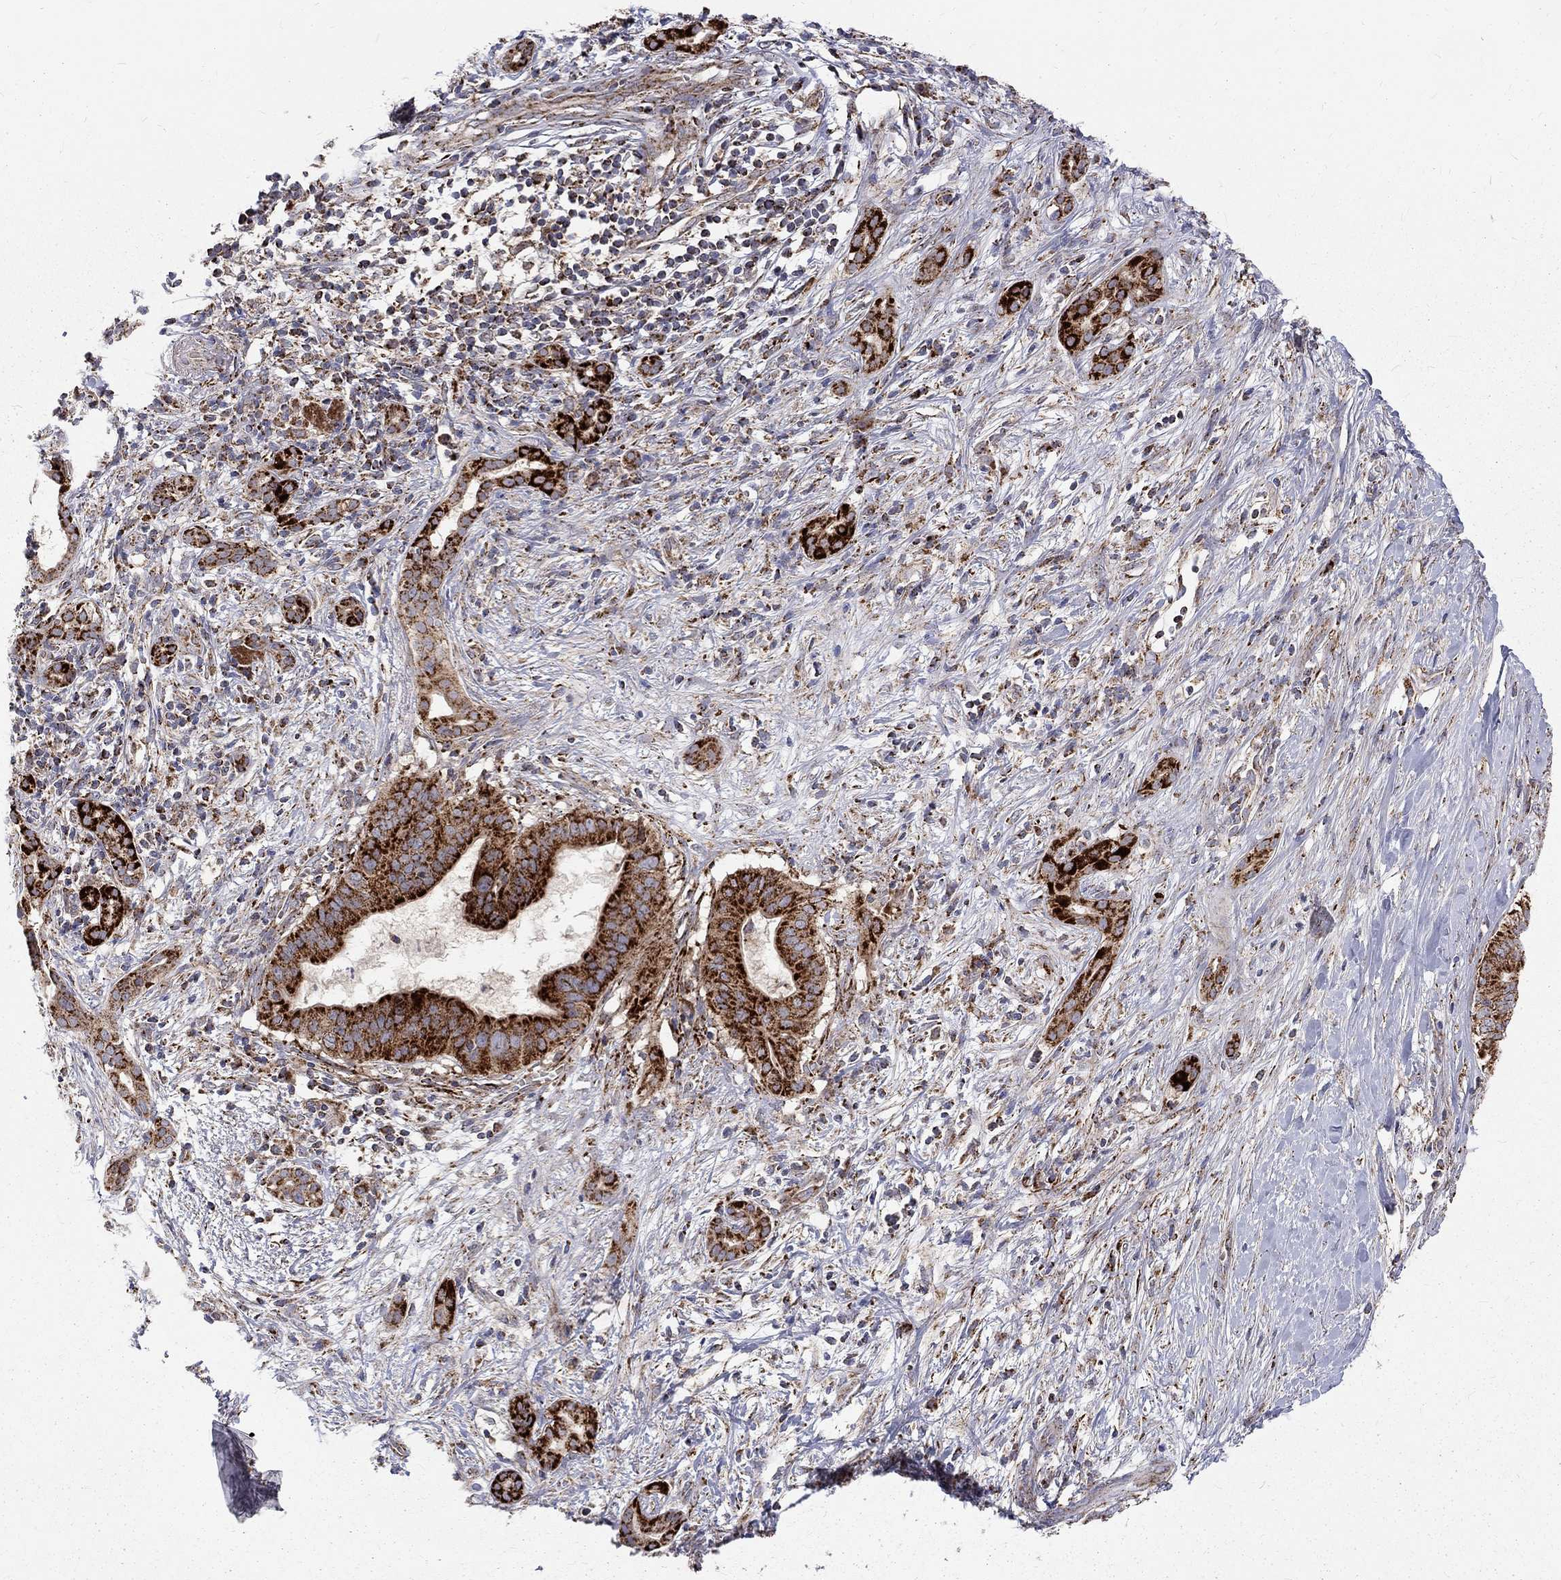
{"staining": {"intensity": "strong", "quantity": ">75%", "location": "cytoplasmic/membranous"}, "tissue": "pancreatic cancer", "cell_type": "Tumor cells", "image_type": "cancer", "snomed": [{"axis": "morphology", "description": "Adenocarcinoma, NOS"}, {"axis": "topography", "description": "Pancreas"}], "caption": "Immunohistochemistry staining of pancreatic cancer (adenocarcinoma), which exhibits high levels of strong cytoplasmic/membranous staining in approximately >75% of tumor cells indicating strong cytoplasmic/membranous protein positivity. The staining was performed using DAB (brown) for protein detection and nuclei were counterstained in hematoxylin (blue).", "gene": "ALDH1B1", "patient": {"sex": "male", "age": 61}}